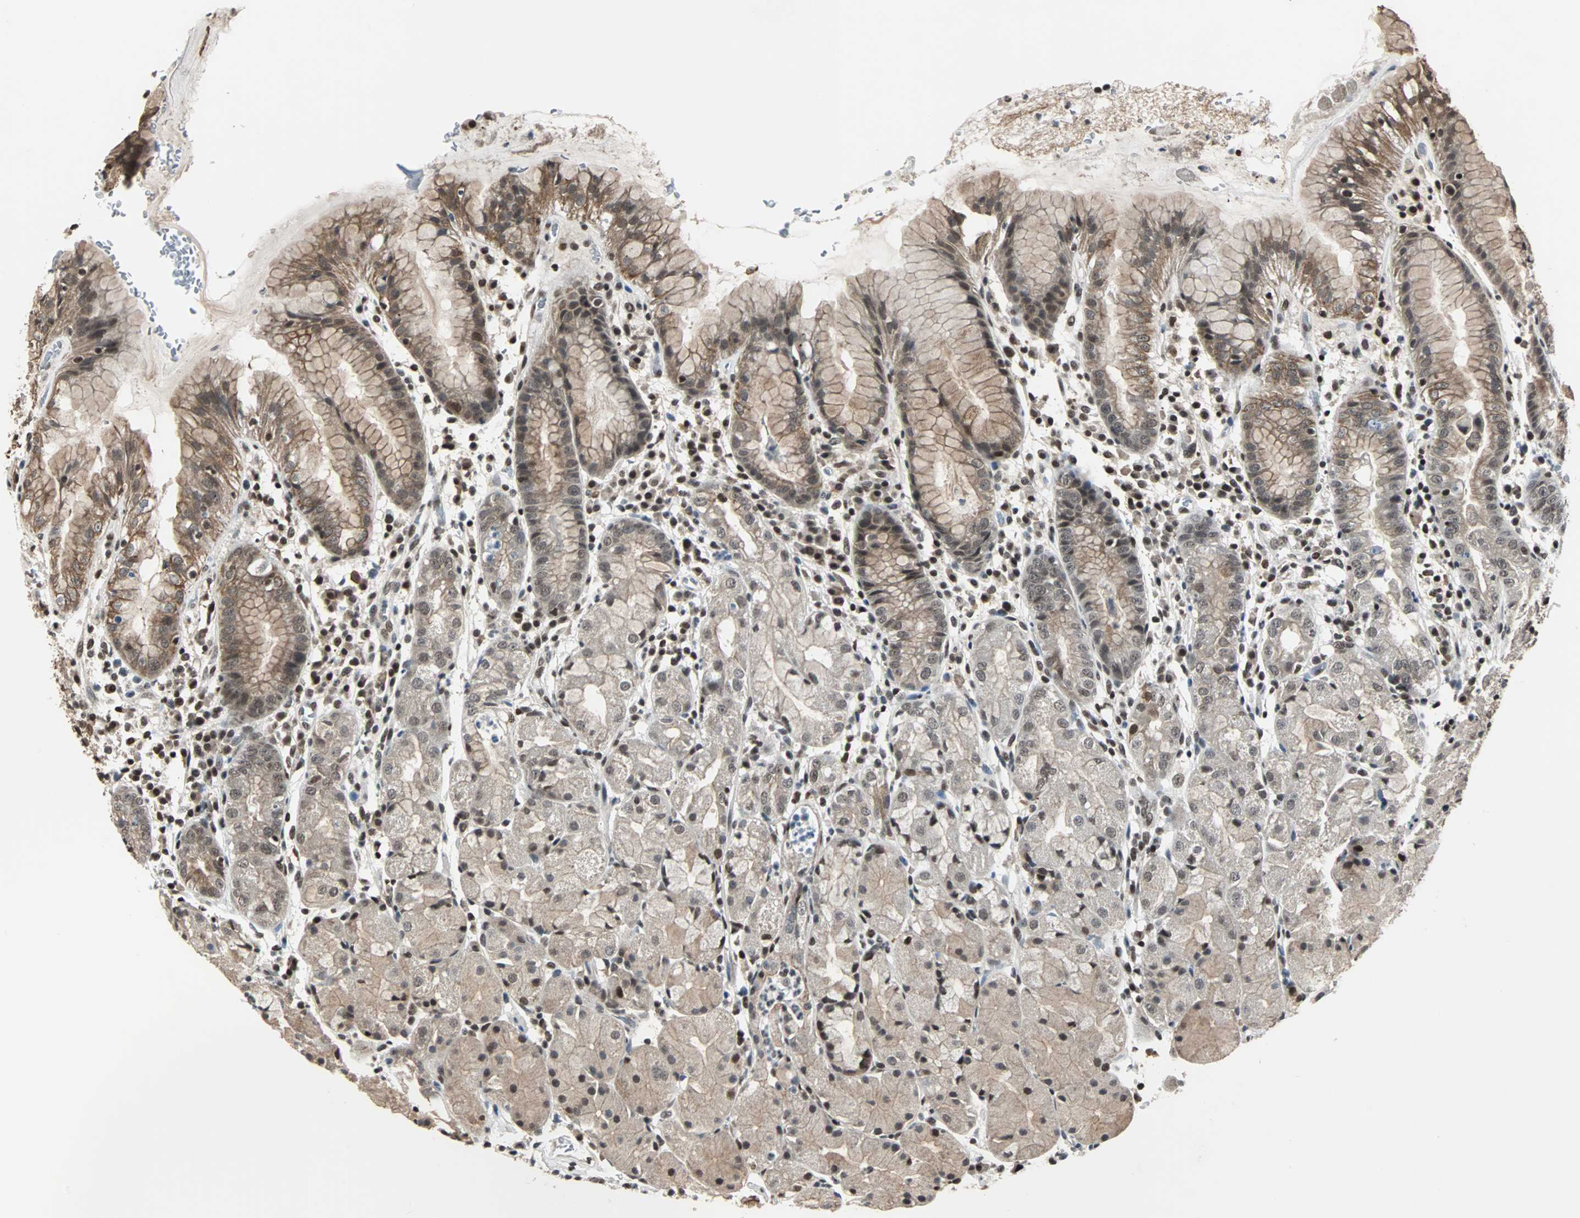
{"staining": {"intensity": "moderate", "quantity": ">75%", "location": "cytoplasmic/membranous"}, "tissue": "stomach", "cell_type": "Glandular cells", "image_type": "normal", "snomed": [{"axis": "morphology", "description": "Normal tissue, NOS"}, {"axis": "topography", "description": "Stomach"}, {"axis": "topography", "description": "Stomach, lower"}], "caption": "Brown immunohistochemical staining in unremarkable human stomach reveals moderate cytoplasmic/membranous positivity in about >75% of glandular cells.", "gene": "TERF2IP", "patient": {"sex": "female", "age": 75}}